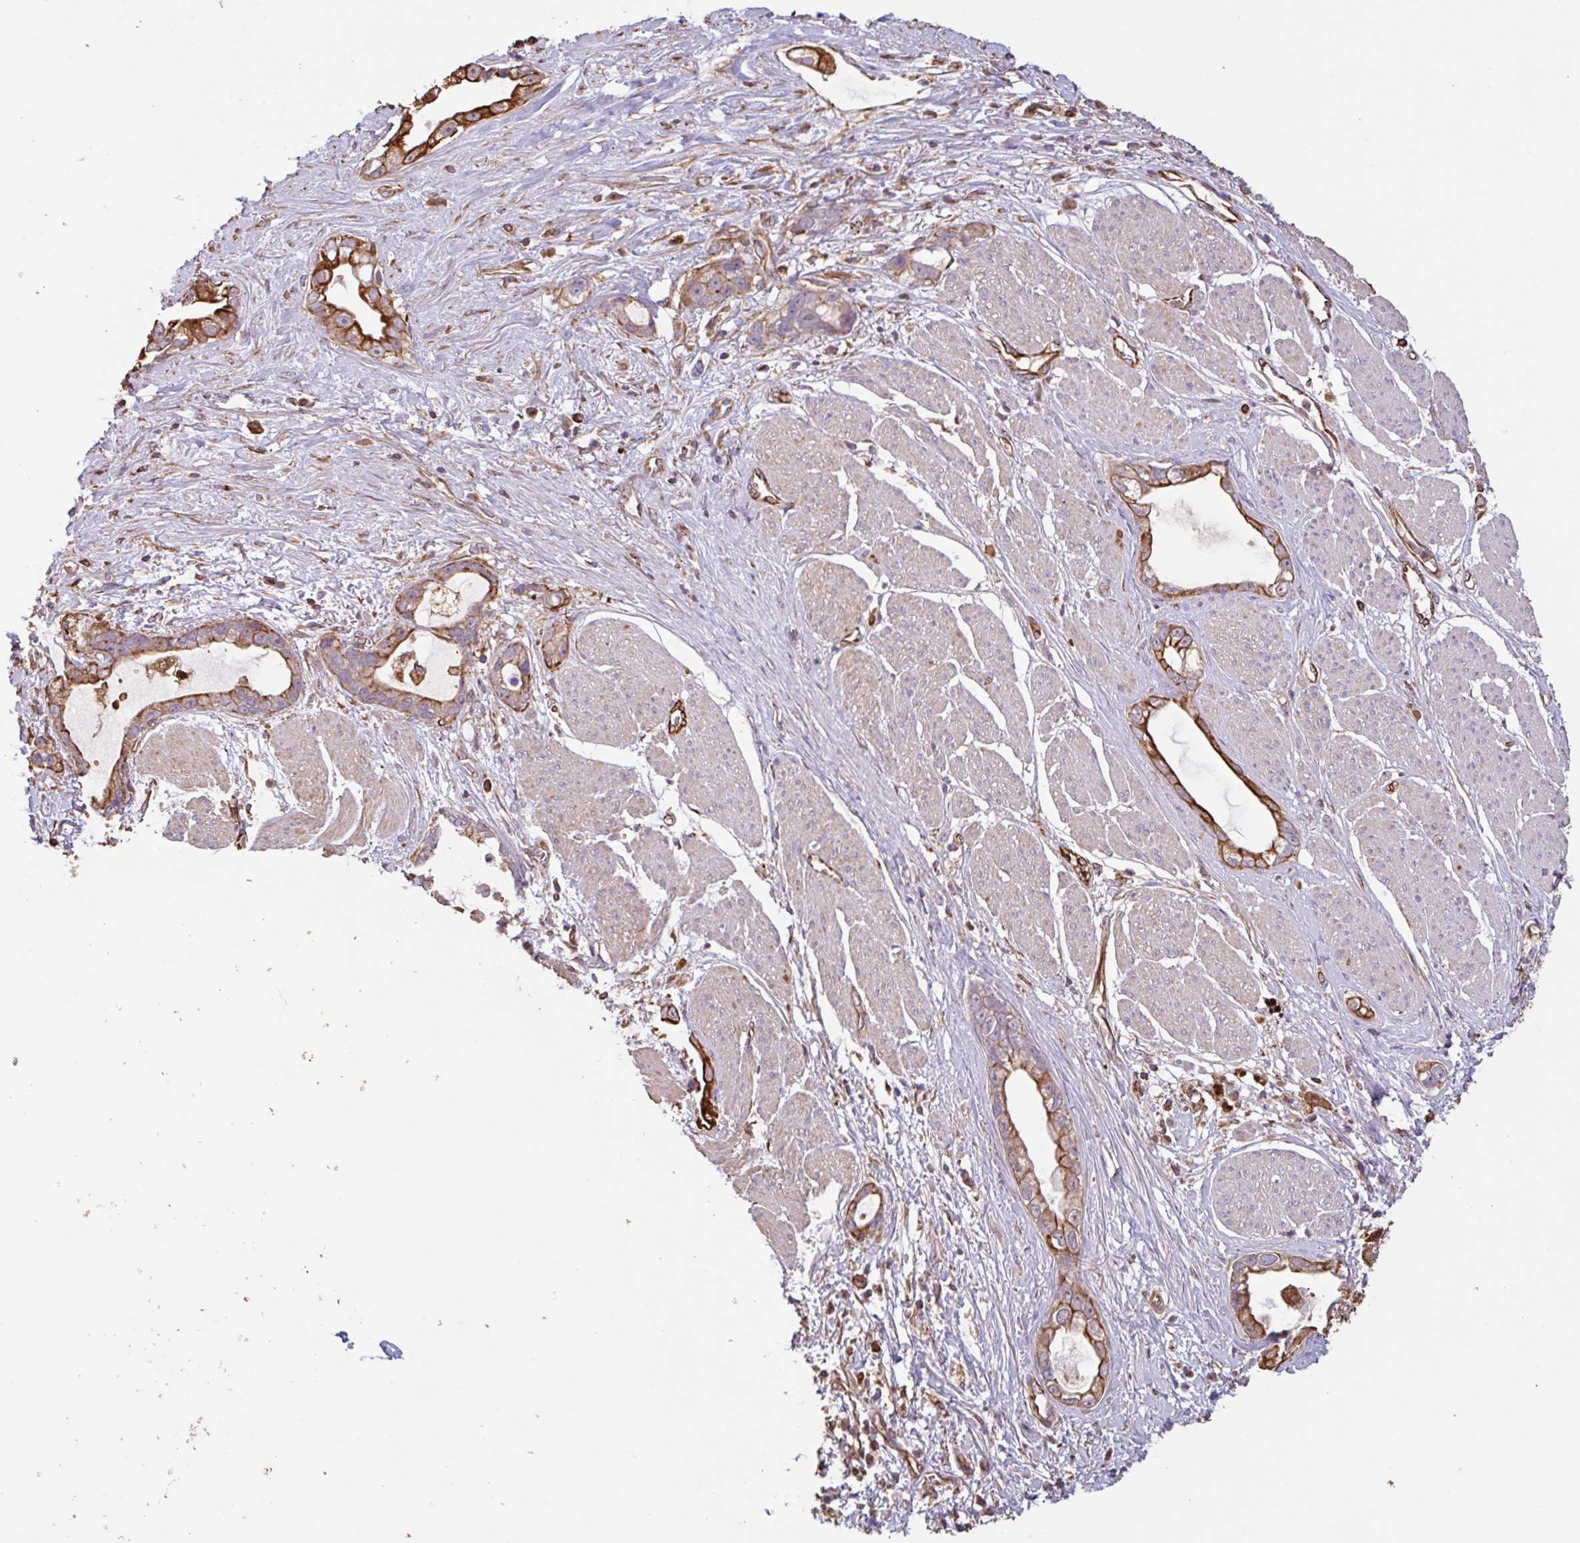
{"staining": {"intensity": "moderate", "quantity": ">75%", "location": "cytoplasmic/membranous"}, "tissue": "stomach cancer", "cell_type": "Tumor cells", "image_type": "cancer", "snomed": [{"axis": "morphology", "description": "Adenocarcinoma, NOS"}, {"axis": "topography", "description": "Stomach"}], "caption": "The photomicrograph displays staining of stomach cancer (adenocarcinoma), revealing moderate cytoplasmic/membranous protein expression (brown color) within tumor cells. (DAB (3,3'-diaminobenzidine) IHC, brown staining for protein, blue staining for nuclei).", "gene": "ZNF790", "patient": {"sex": "male", "age": 55}}